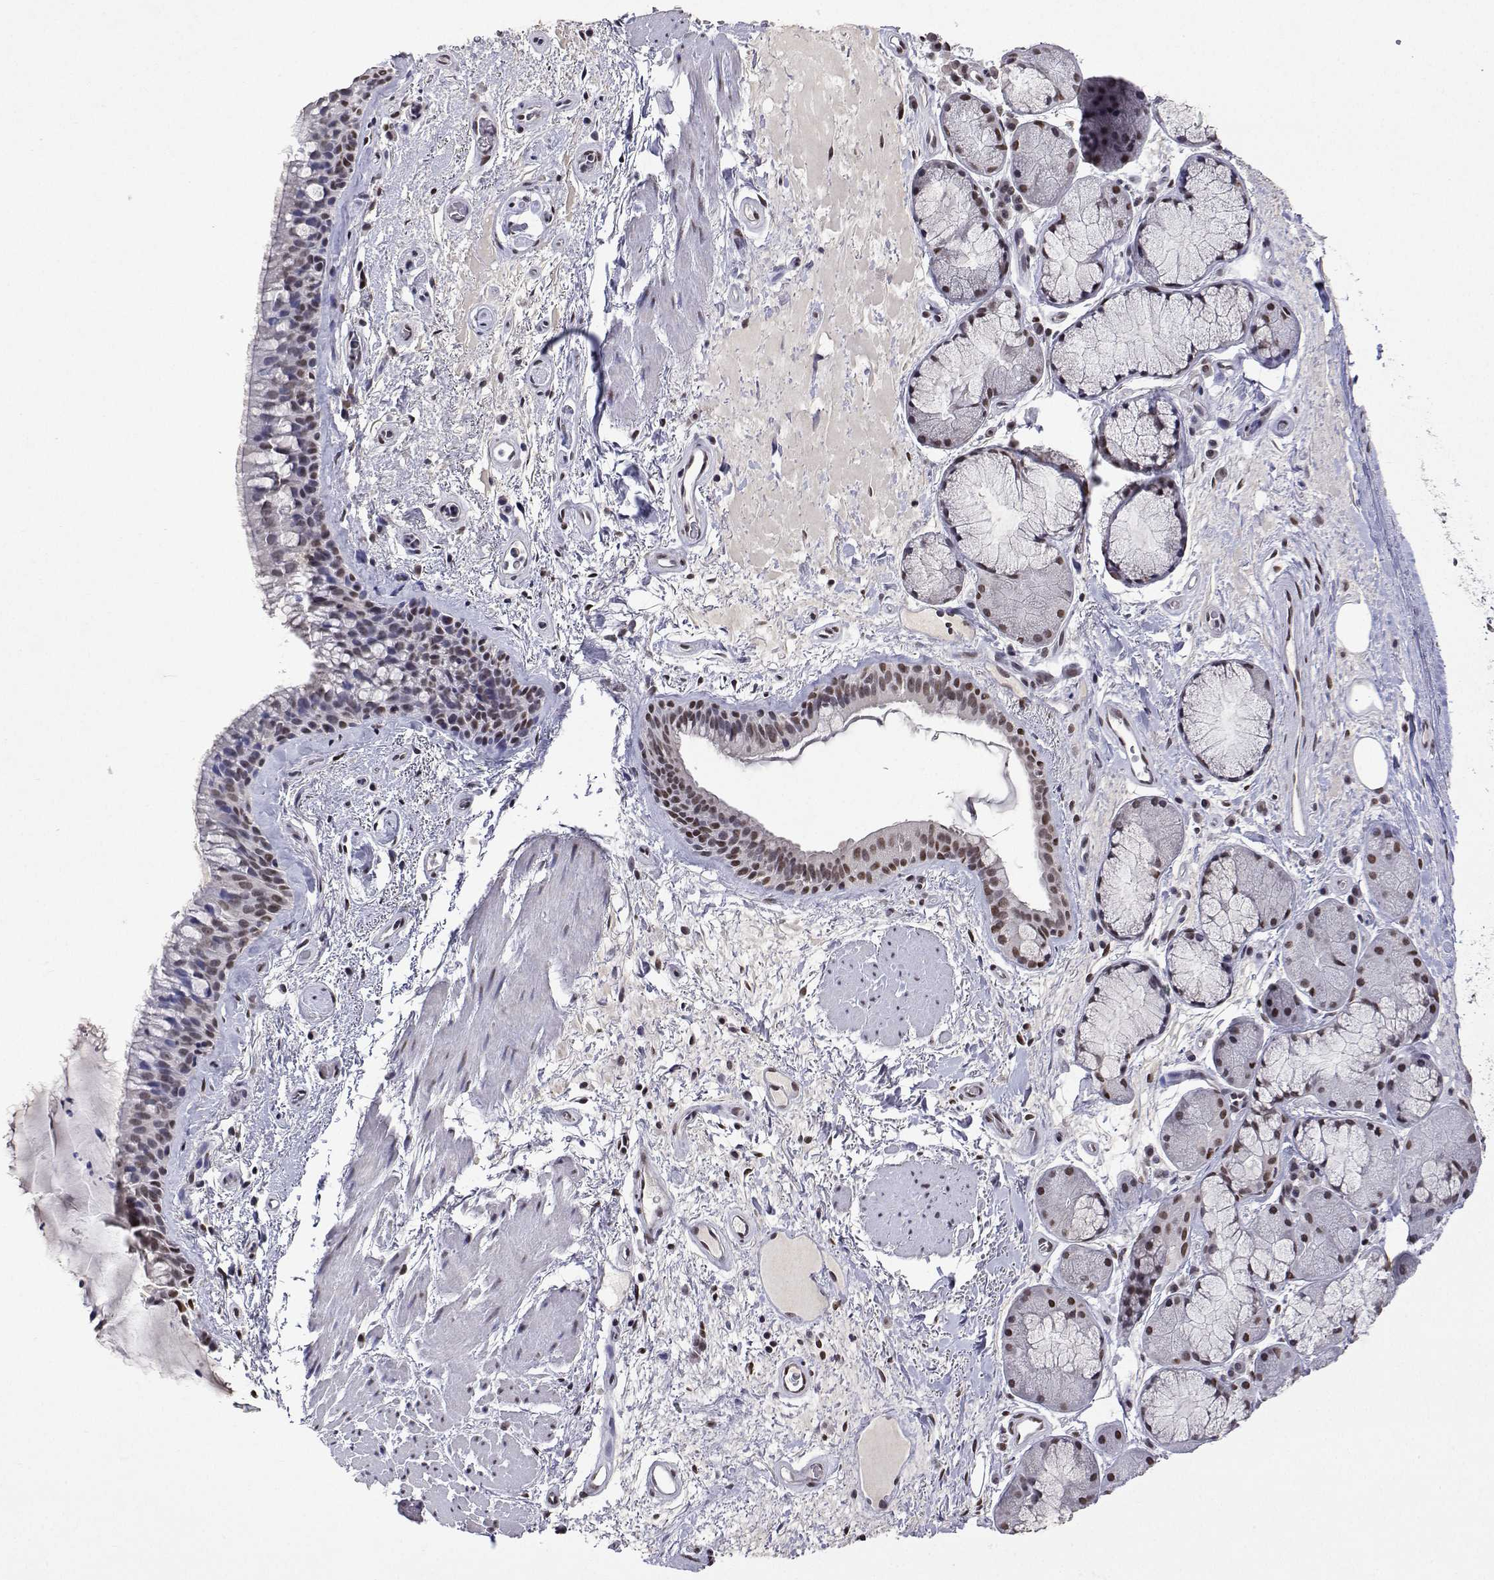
{"staining": {"intensity": "moderate", "quantity": "25%-75%", "location": "nuclear"}, "tissue": "bronchus", "cell_type": "Respiratory epithelial cells", "image_type": "normal", "snomed": [{"axis": "morphology", "description": "Normal tissue, NOS"}, {"axis": "topography", "description": "Bronchus"}], "caption": "About 25%-75% of respiratory epithelial cells in benign bronchus show moderate nuclear protein positivity as visualized by brown immunohistochemical staining.", "gene": "XPC", "patient": {"sex": "male", "age": 48}}